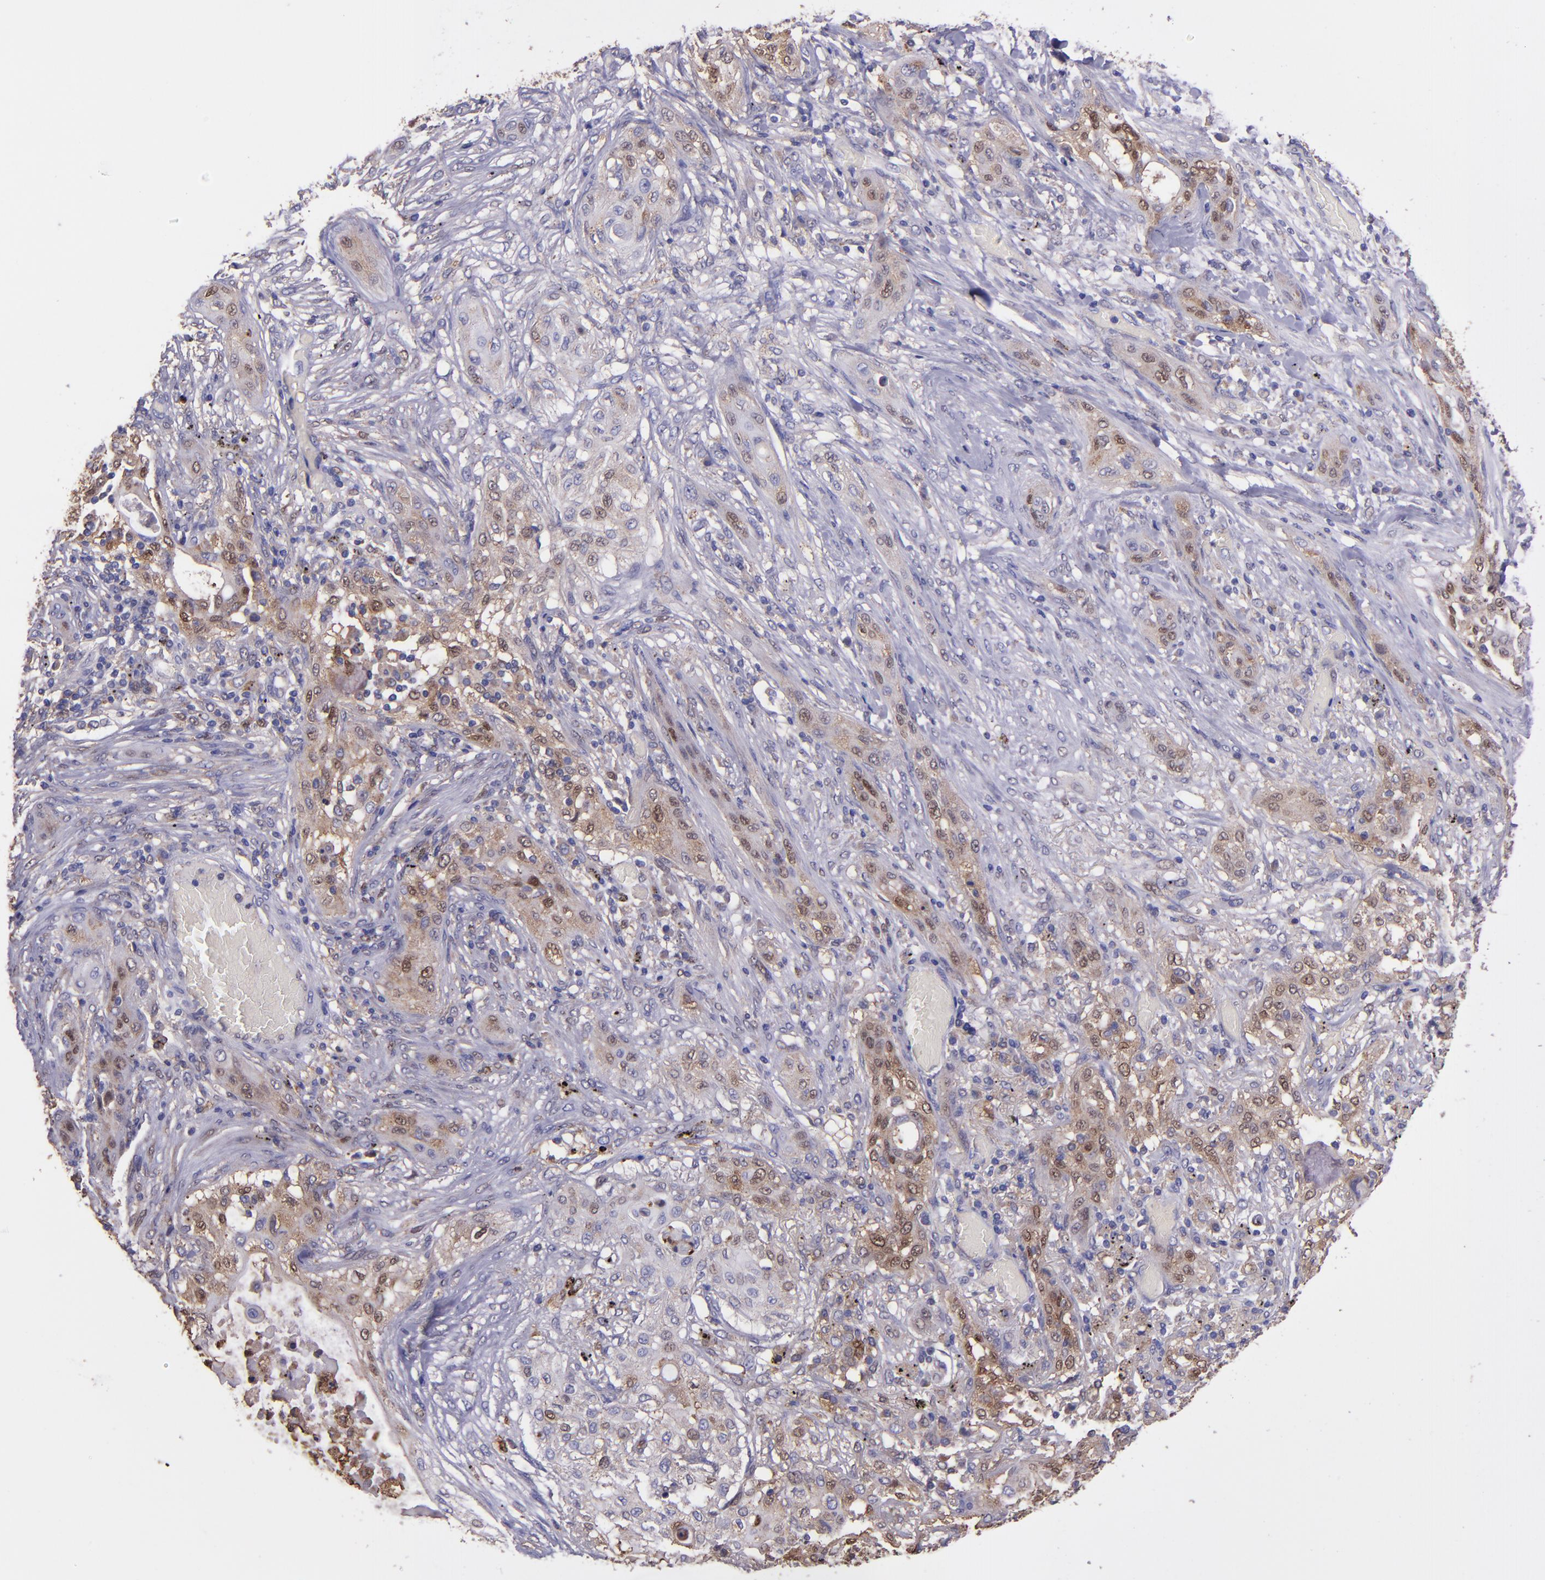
{"staining": {"intensity": "moderate", "quantity": "25%-75%", "location": "cytoplasmic/membranous,nuclear"}, "tissue": "lung cancer", "cell_type": "Tumor cells", "image_type": "cancer", "snomed": [{"axis": "morphology", "description": "Squamous cell carcinoma, NOS"}, {"axis": "topography", "description": "Lung"}], "caption": "Lung squamous cell carcinoma stained with a brown dye demonstrates moderate cytoplasmic/membranous and nuclear positive expression in about 25%-75% of tumor cells.", "gene": "WASHC1", "patient": {"sex": "female", "age": 47}}